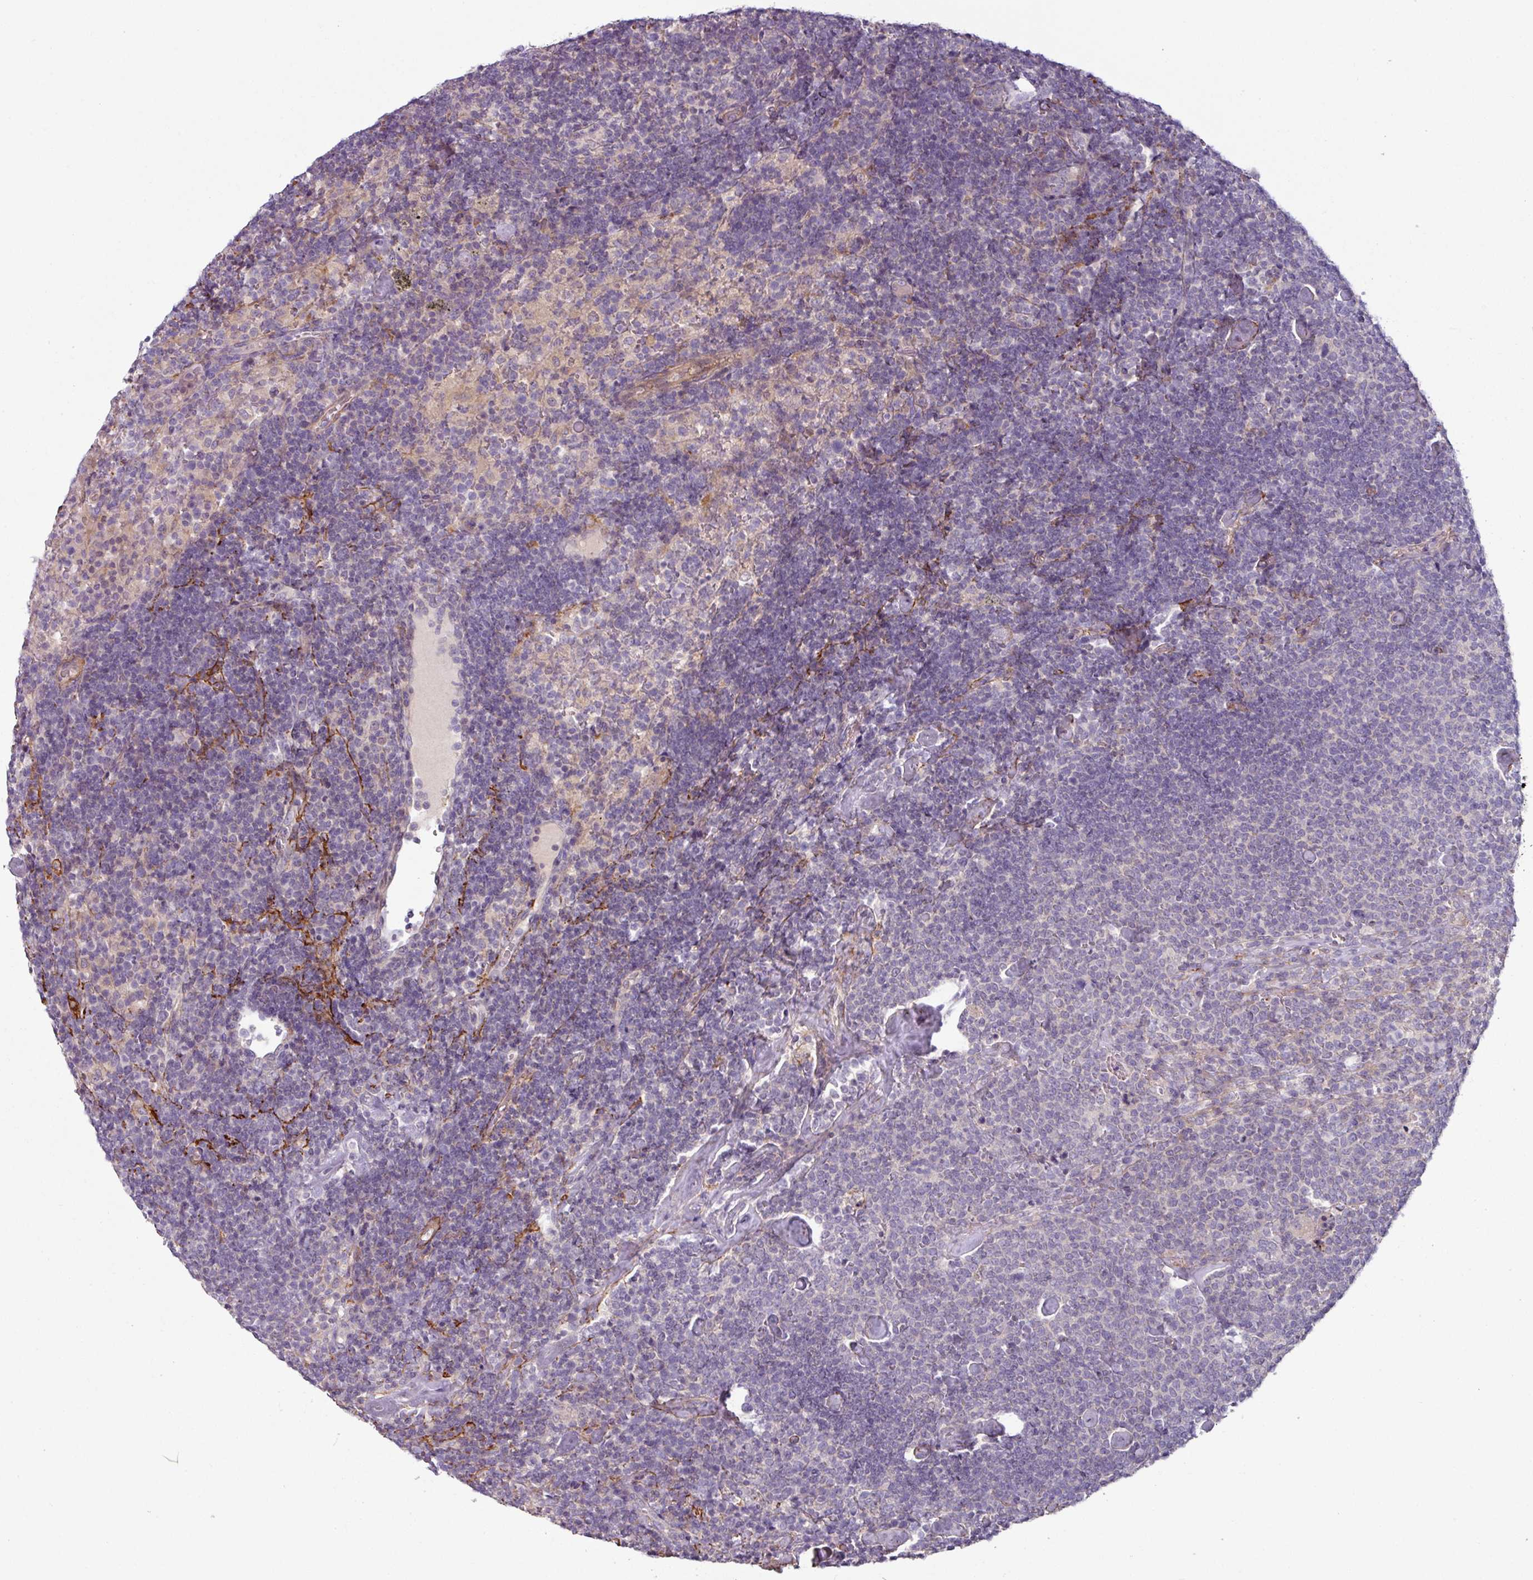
{"staining": {"intensity": "negative", "quantity": "none", "location": "none"}, "tissue": "lymphoma", "cell_type": "Tumor cells", "image_type": "cancer", "snomed": [{"axis": "morphology", "description": "Malignant lymphoma, non-Hodgkin's type, High grade"}, {"axis": "topography", "description": "Lymph node"}], "caption": "Immunohistochemical staining of lymphoma displays no significant positivity in tumor cells.", "gene": "MTMR14", "patient": {"sex": "male", "age": 61}}